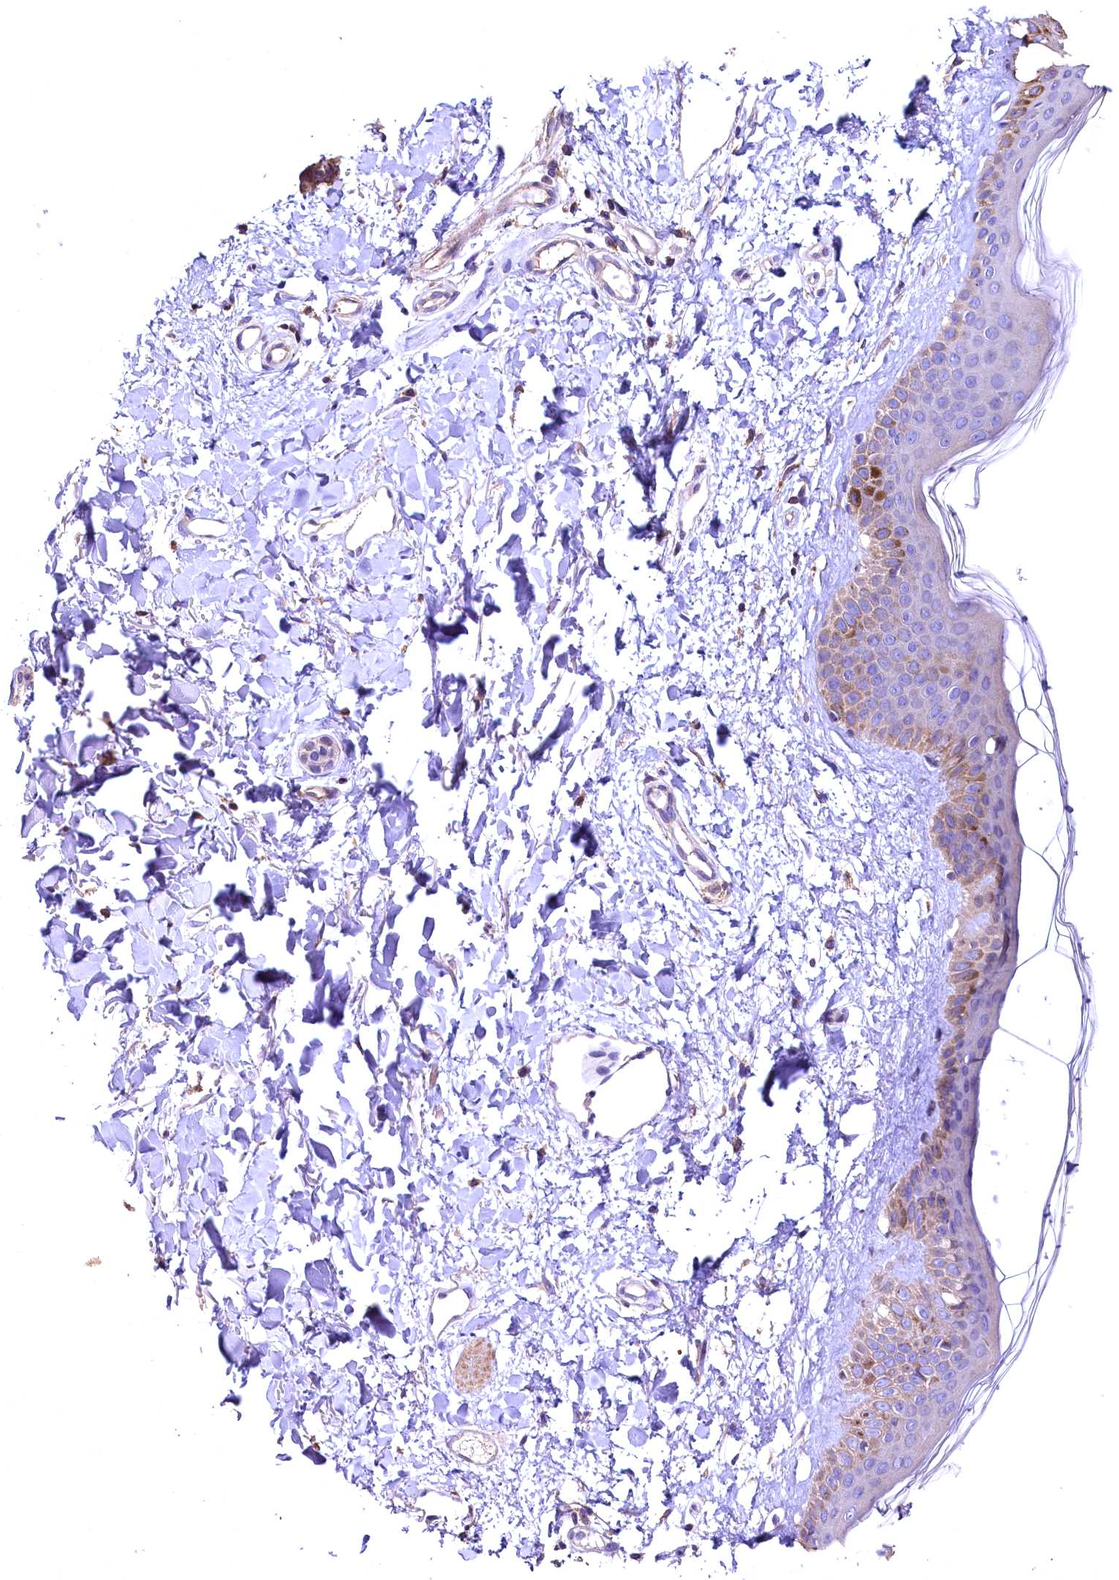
{"staining": {"intensity": "weak", "quantity": "25%-75%", "location": "cytoplasmic/membranous"}, "tissue": "skin", "cell_type": "Fibroblasts", "image_type": "normal", "snomed": [{"axis": "morphology", "description": "Normal tissue, NOS"}, {"axis": "topography", "description": "Skin"}], "caption": "Human skin stained for a protein (brown) exhibits weak cytoplasmic/membranous positive positivity in about 25%-75% of fibroblasts.", "gene": "ENKD1", "patient": {"sex": "female", "age": 58}}